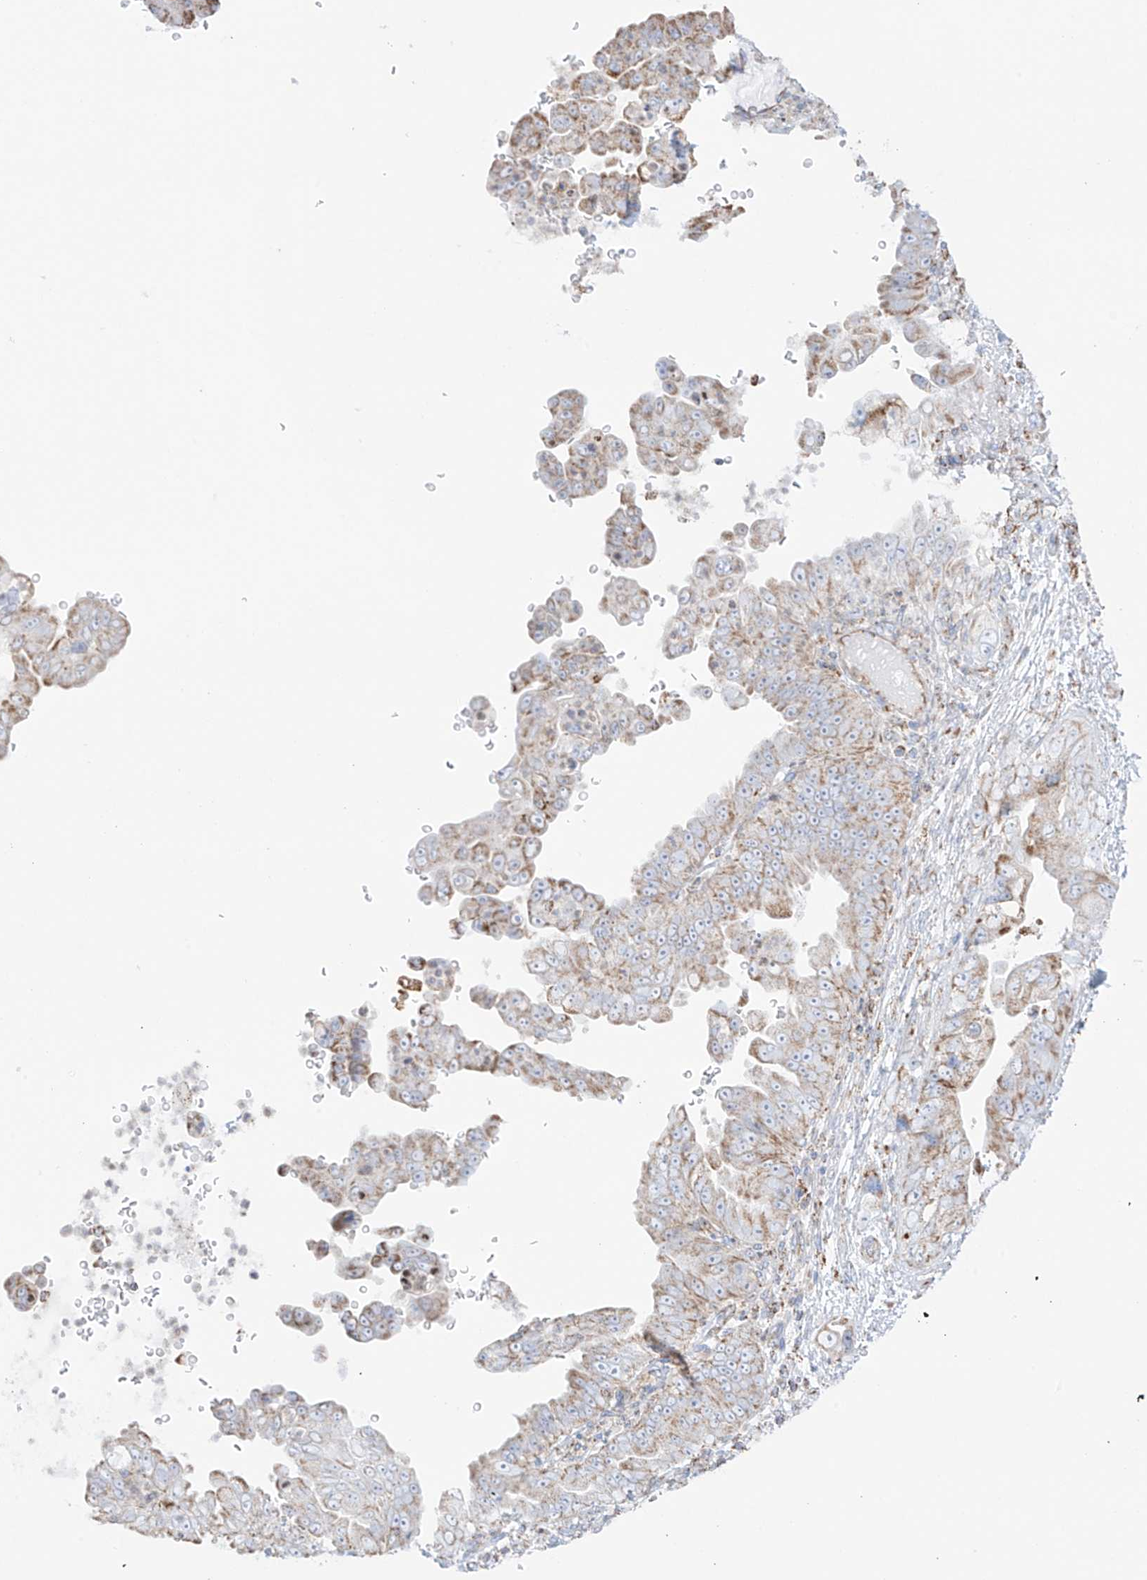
{"staining": {"intensity": "moderate", "quantity": ">75%", "location": "cytoplasmic/membranous"}, "tissue": "pancreatic cancer", "cell_type": "Tumor cells", "image_type": "cancer", "snomed": [{"axis": "morphology", "description": "Adenocarcinoma, NOS"}, {"axis": "topography", "description": "Pancreas"}], "caption": "Adenocarcinoma (pancreatic) stained for a protein demonstrates moderate cytoplasmic/membranous positivity in tumor cells.", "gene": "XKR3", "patient": {"sex": "female", "age": 78}}